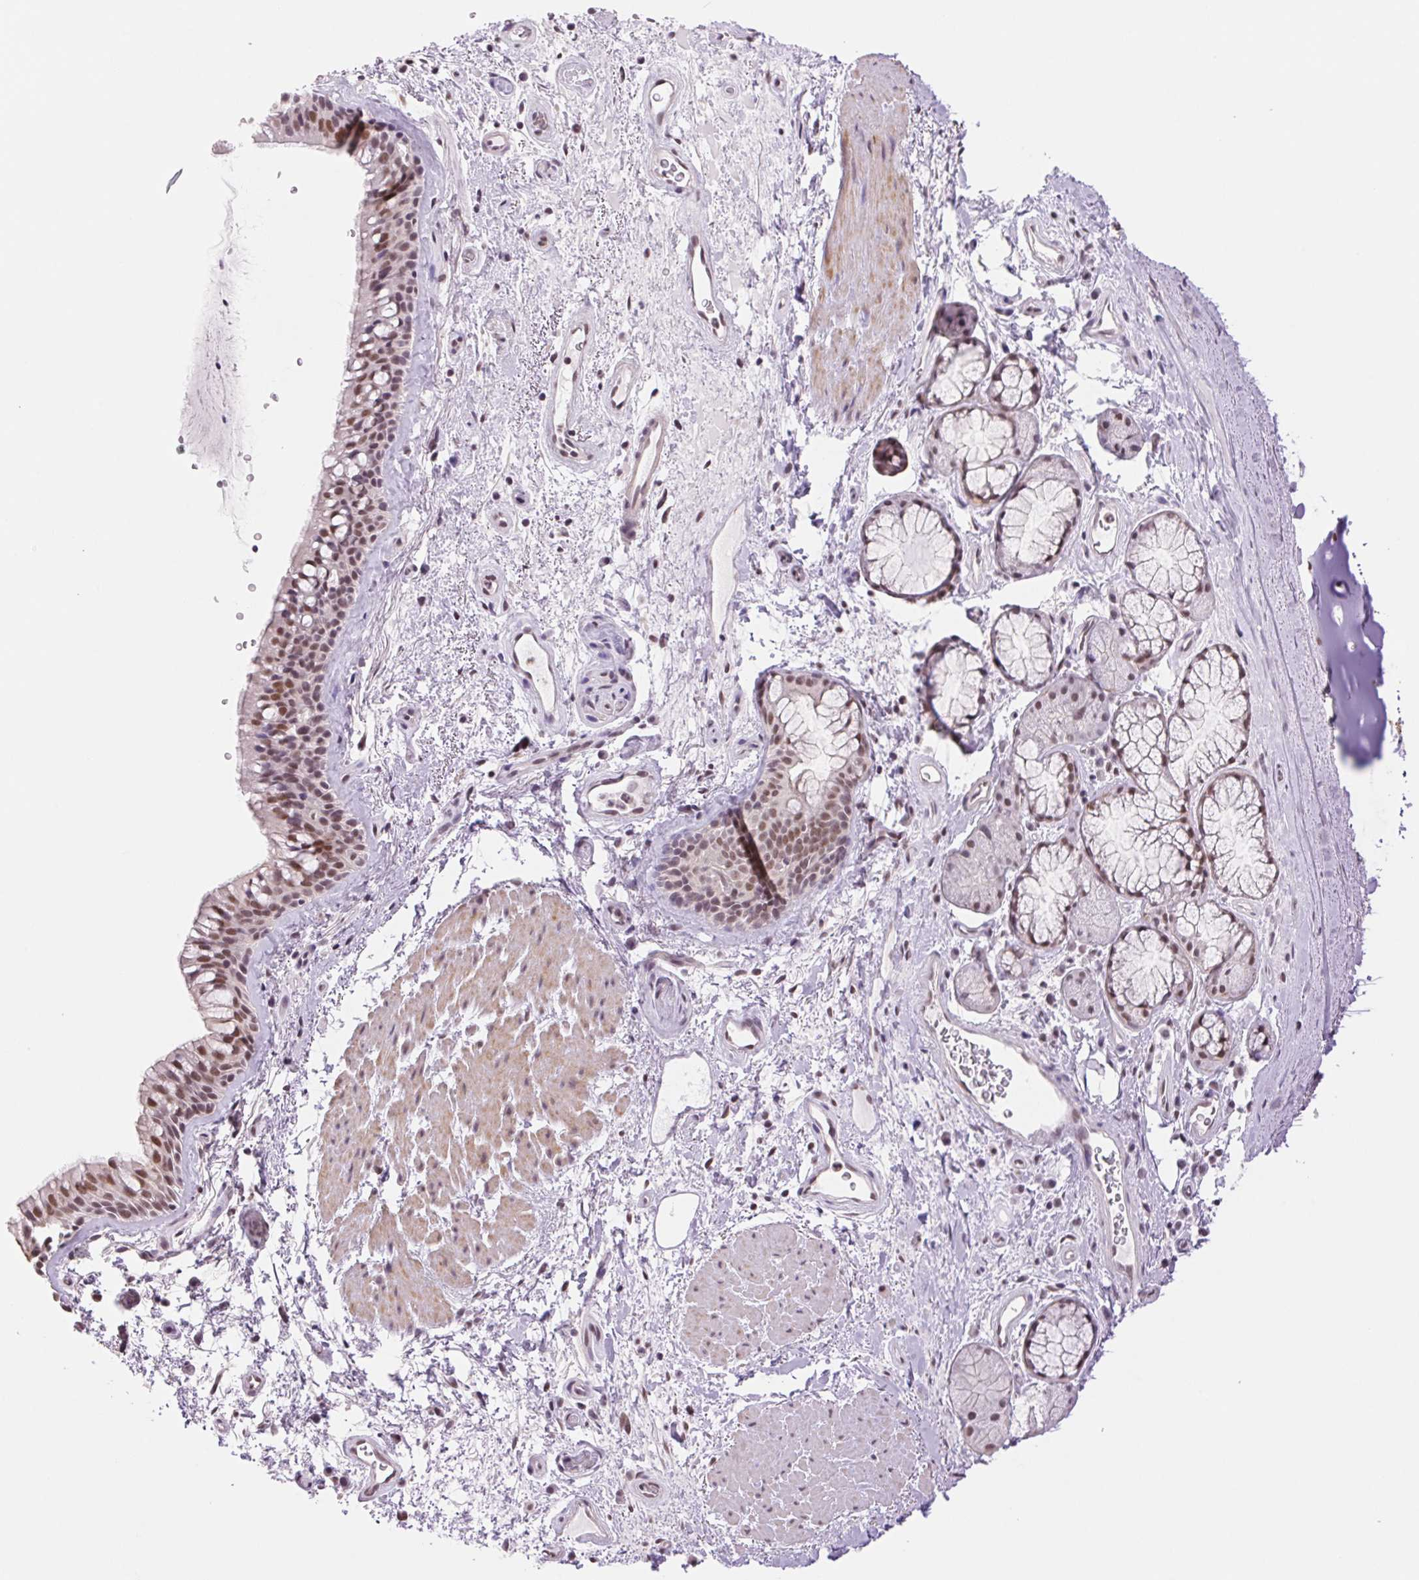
{"staining": {"intensity": "moderate", "quantity": ">75%", "location": "nuclear"}, "tissue": "bronchus", "cell_type": "Respiratory epithelial cells", "image_type": "normal", "snomed": [{"axis": "morphology", "description": "Normal tissue, NOS"}, {"axis": "topography", "description": "Bronchus"}], "caption": "This micrograph demonstrates normal bronchus stained with immunohistochemistry (IHC) to label a protein in brown. The nuclear of respiratory epithelial cells show moderate positivity for the protein. Nuclei are counter-stained blue.", "gene": "RPRD1B", "patient": {"sex": "male", "age": 48}}